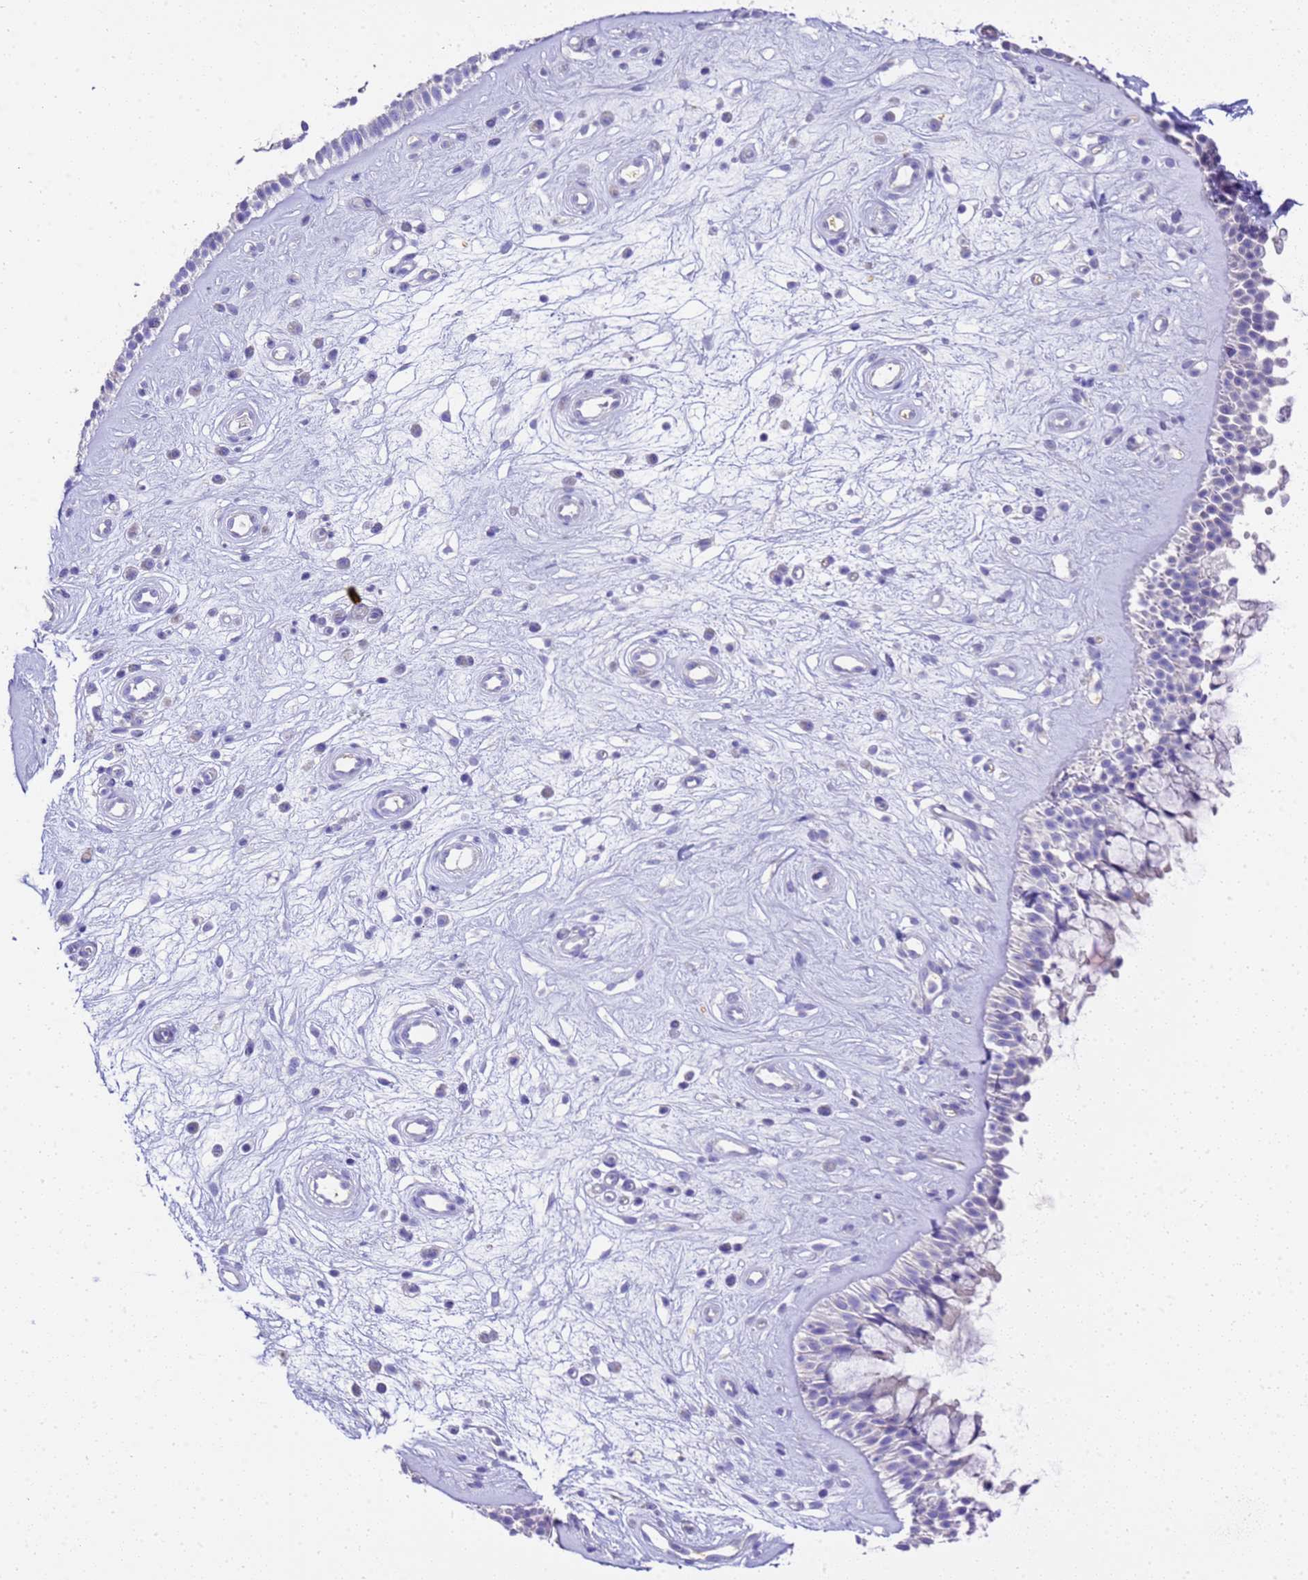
{"staining": {"intensity": "negative", "quantity": "none", "location": "none"}, "tissue": "nasopharynx", "cell_type": "Respiratory epithelial cells", "image_type": "normal", "snomed": [{"axis": "morphology", "description": "Normal tissue, NOS"}, {"axis": "topography", "description": "Nasopharynx"}], "caption": "High power microscopy histopathology image of an IHC micrograph of benign nasopharynx, revealing no significant staining in respiratory epithelial cells. Brightfield microscopy of immunohistochemistry (IHC) stained with DAB (3,3'-diaminobenzidine) (brown) and hematoxylin (blue), captured at high magnification.", "gene": "FAM72A", "patient": {"sex": "male", "age": 32}}